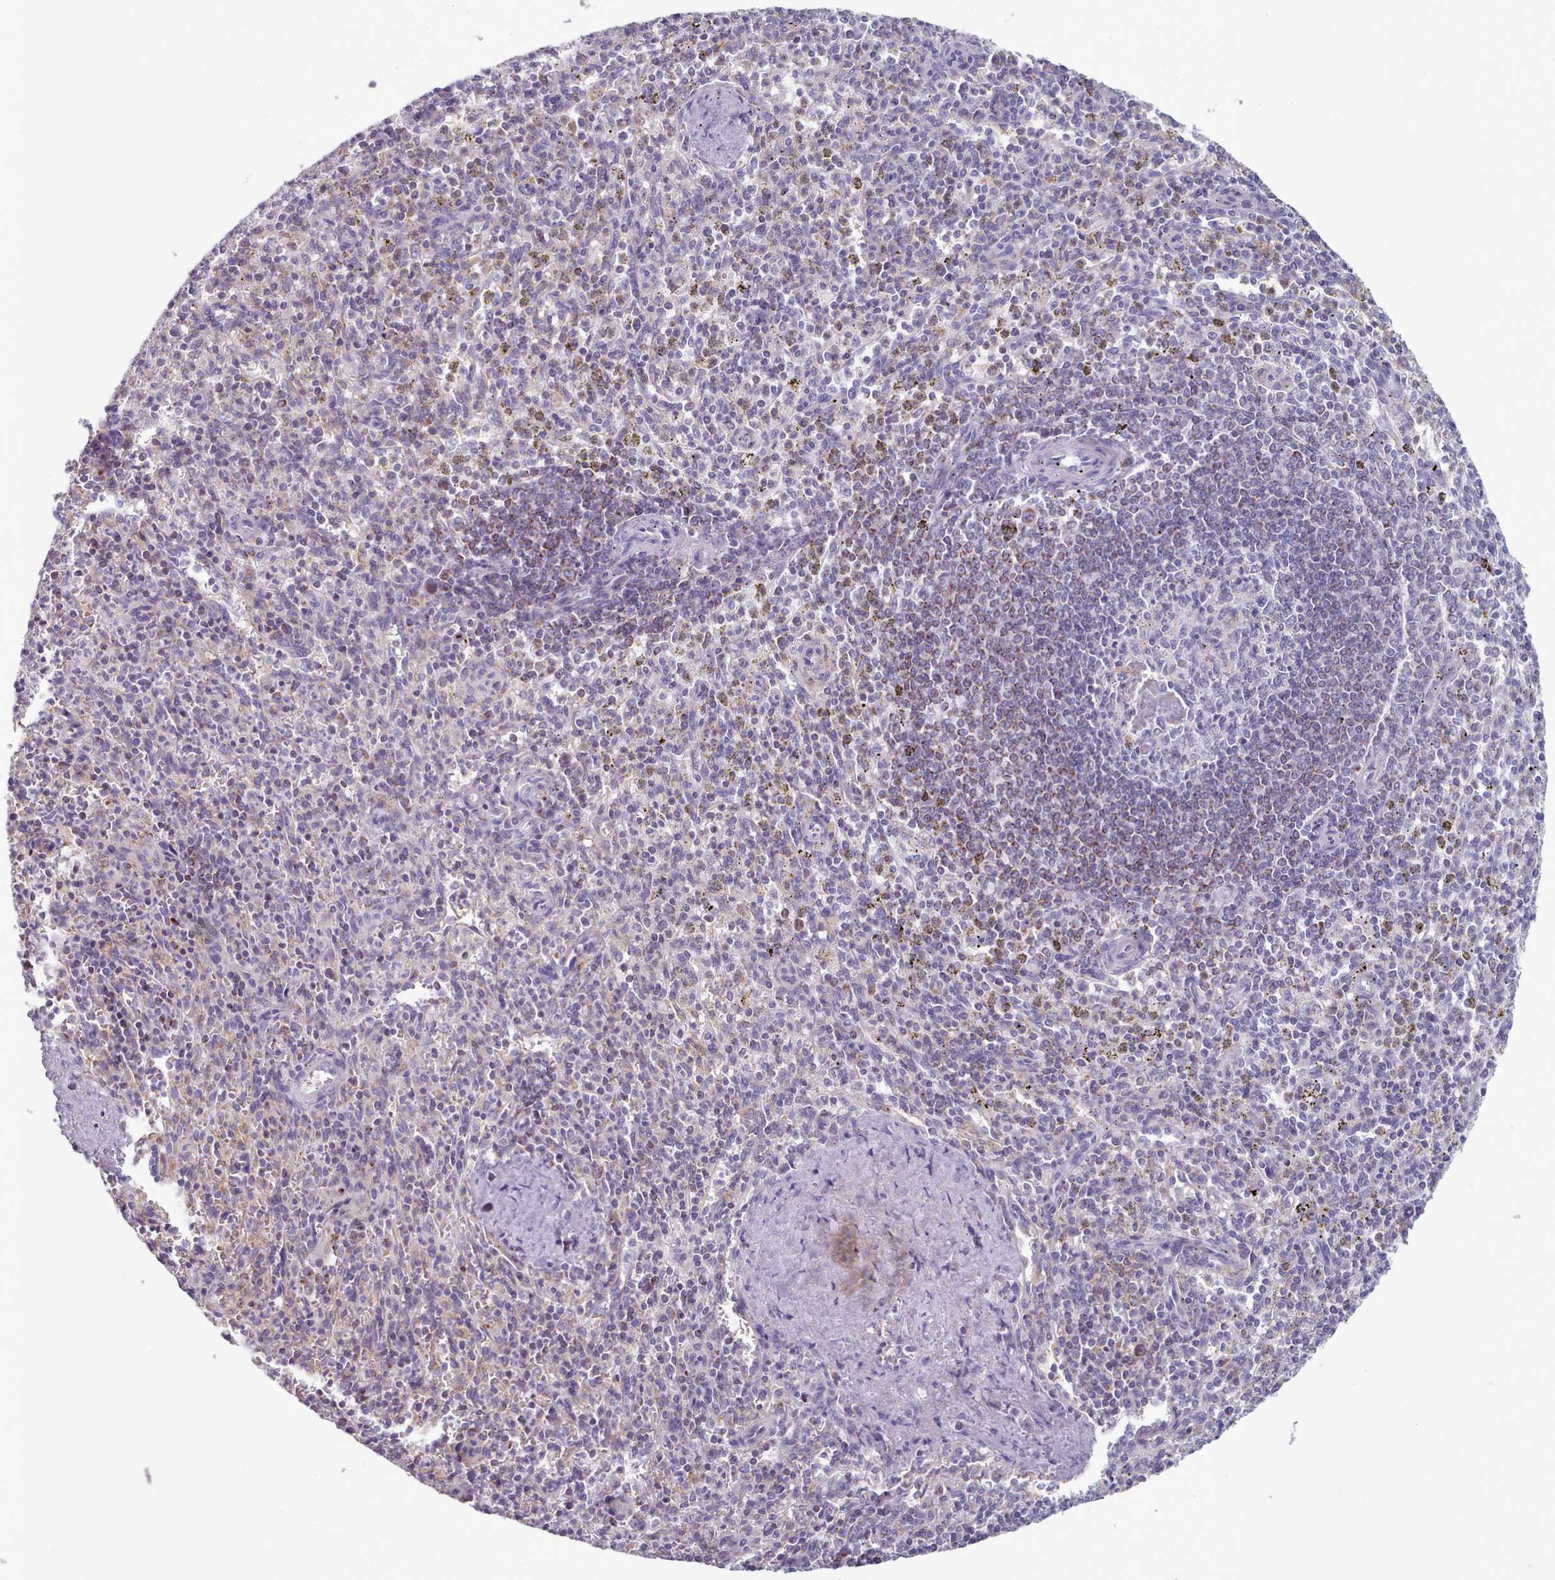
{"staining": {"intensity": "weak", "quantity": "<25%", "location": "cytoplasmic/membranous"}, "tissue": "spleen", "cell_type": "Cells in red pulp", "image_type": "normal", "snomed": [{"axis": "morphology", "description": "Normal tissue, NOS"}, {"axis": "topography", "description": "Spleen"}], "caption": "The immunohistochemistry (IHC) histopathology image has no significant expression in cells in red pulp of spleen. Brightfield microscopy of immunohistochemistry (IHC) stained with DAB (brown) and hematoxylin (blue), captured at high magnification.", "gene": "HAO1", "patient": {"sex": "male", "age": 72}}